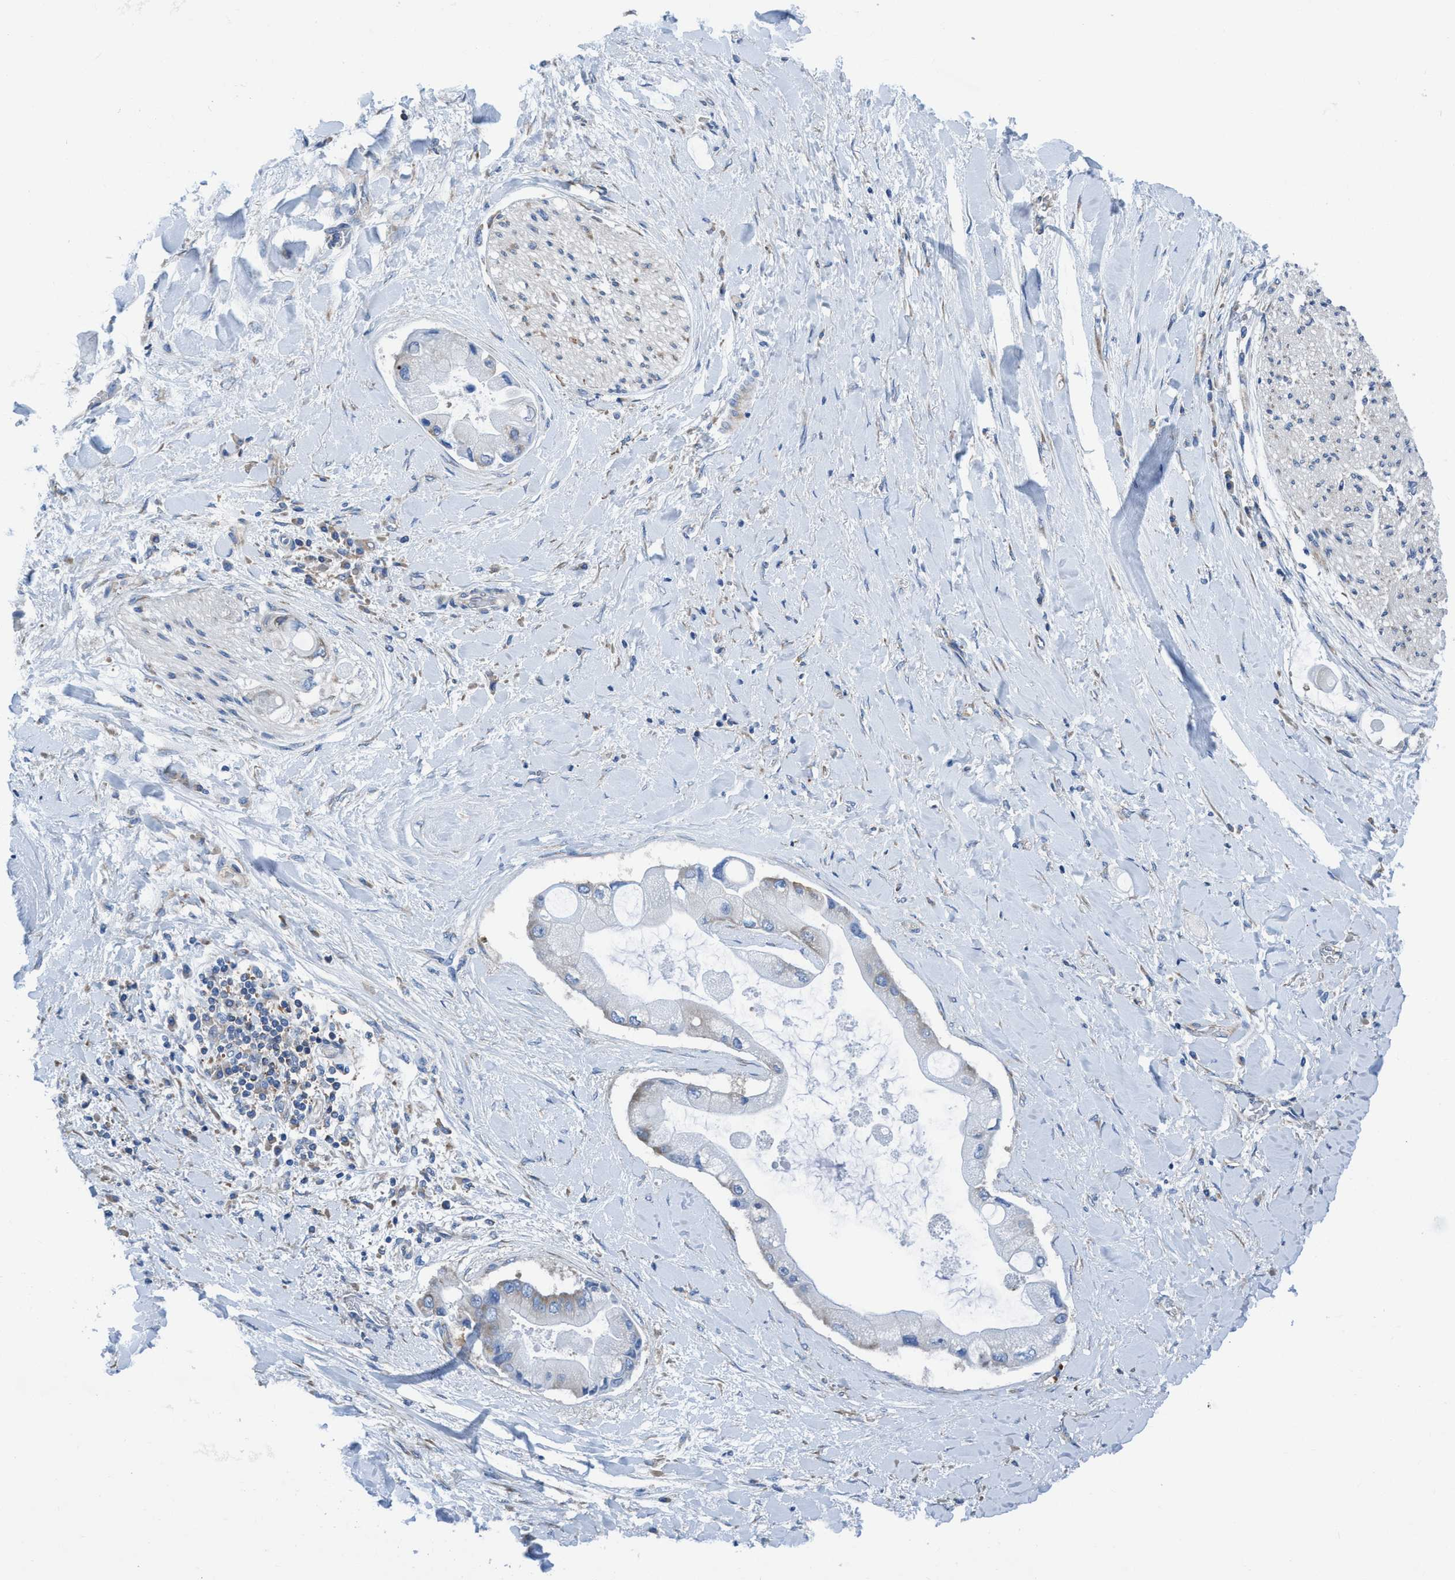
{"staining": {"intensity": "weak", "quantity": "<25%", "location": "cytoplasmic/membranous"}, "tissue": "liver cancer", "cell_type": "Tumor cells", "image_type": "cancer", "snomed": [{"axis": "morphology", "description": "Cholangiocarcinoma"}, {"axis": "topography", "description": "Liver"}], "caption": "Immunohistochemical staining of cholangiocarcinoma (liver) displays no significant staining in tumor cells.", "gene": "NMT1", "patient": {"sex": "male", "age": 50}}